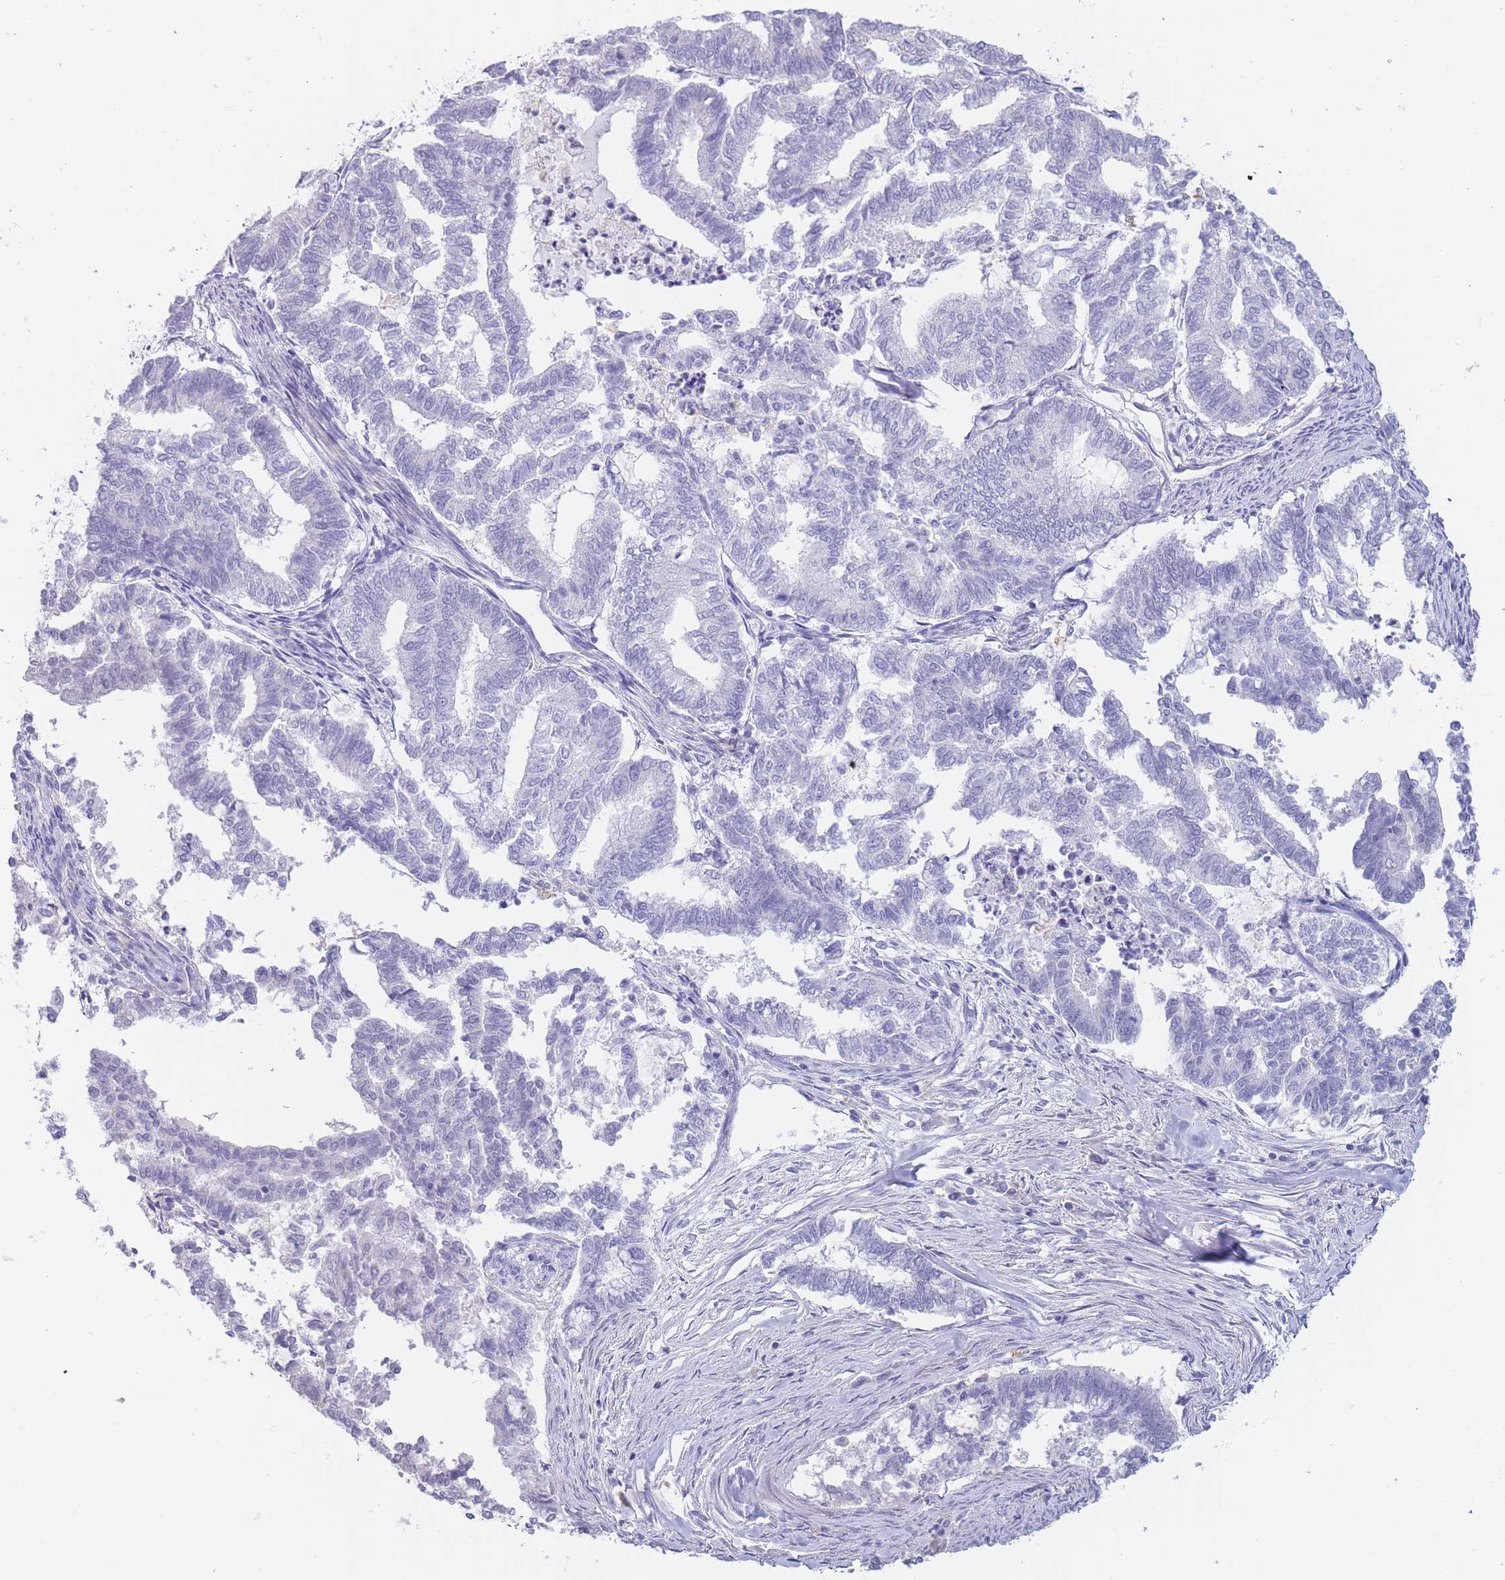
{"staining": {"intensity": "negative", "quantity": "none", "location": "none"}, "tissue": "endometrial cancer", "cell_type": "Tumor cells", "image_type": "cancer", "snomed": [{"axis": "morphology", "description": "Adenocarcinoma, NOS"}, {"axis": "topography", "description": "Endometrium"}], "caption": "This is a histopathology image of IHC staining of endometrial cancer (adenocarcinoma), which shows no positivity in tumor cells.", "gene": "CD37", "patient": {"sex": "female", "age": 79}}